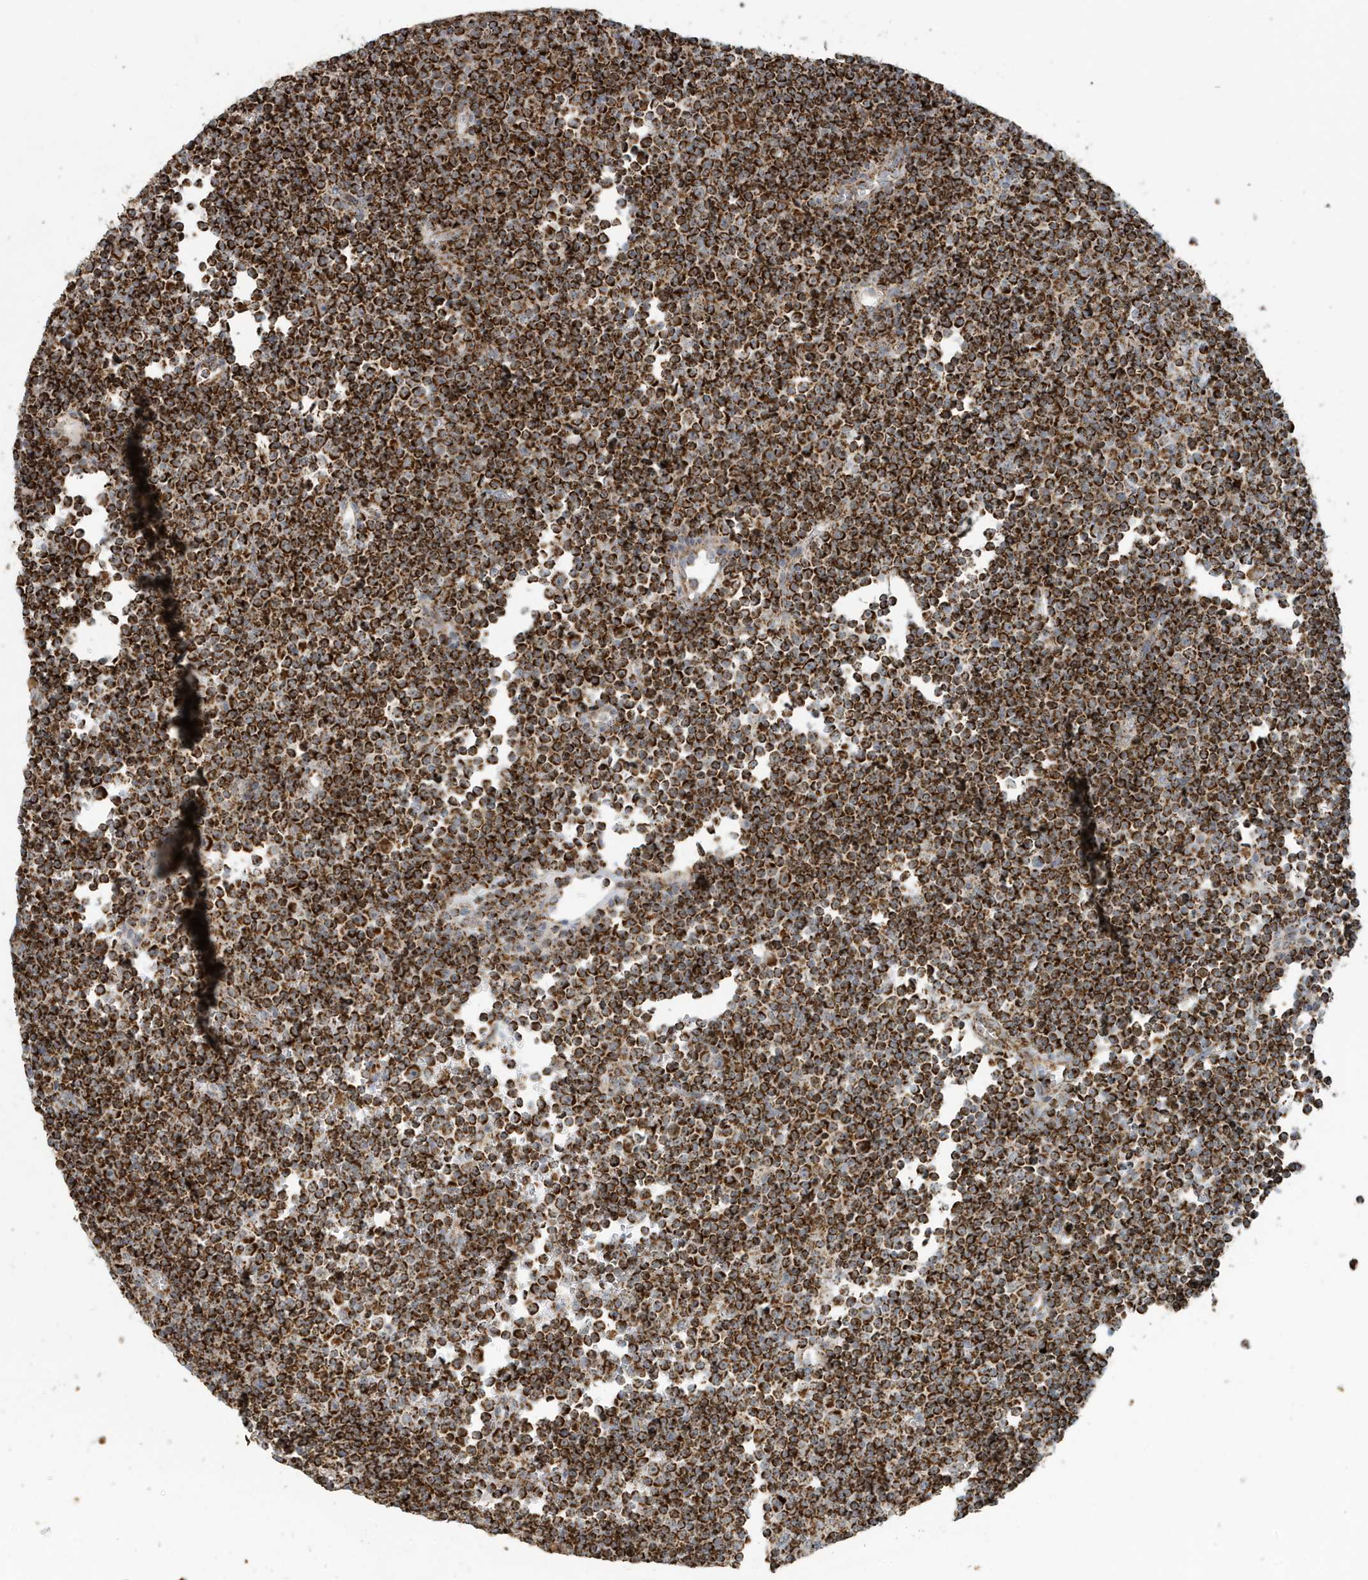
{"staining": {"intensity": "strong", "quantity": ">75%", "location": "cytoplasmic/membranous"}, "tissue": "lymphoma", "cell_type": "Tumor cells", "image_type": "cancer", "snomed": [{"axis": "morphology", "description": "Malignant lymphoma, non-Hodgkin's type, Low grade"}, {"axis": "topography", "description": "Lymph node"}], "caption": "Immunohistochemical staining of human lymphoma shows high levels of strong cytoplasmic/membranous expression in about >75% of tumor cells.", "gene": "MAN1A1", "patient": {"sex": "female", "age": 67}}